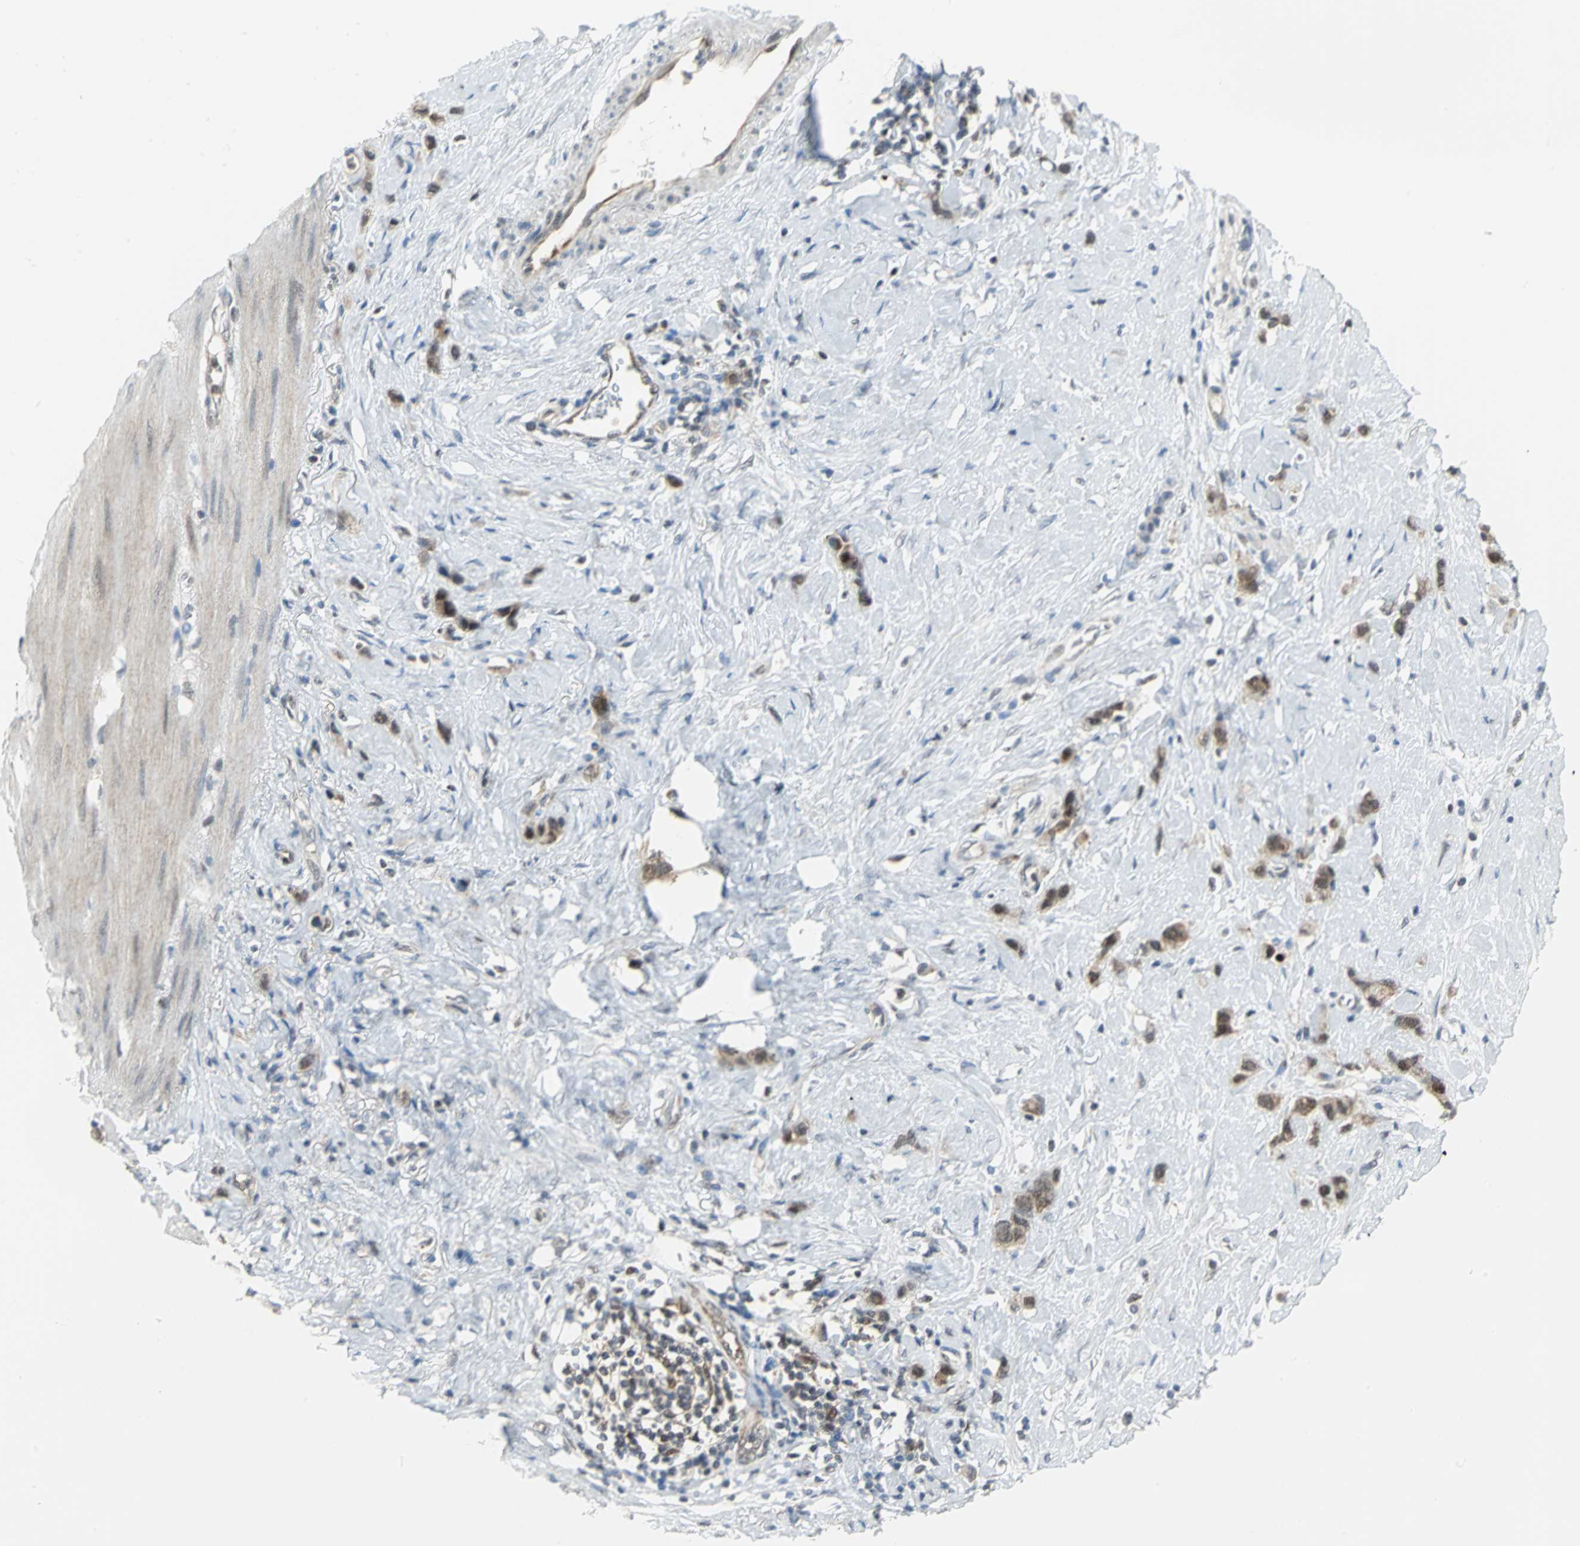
{"staining": {"intensity": "moderate", "quantity": ">75%", "location": "cytoplasmic/membranous"}, "tissue": "stomach cancer", "cell_type": "Tumor cells", "image_type": "cancer", "snomed": [{"axis": "morphology", "description": "Normal tissue, NOS"}, {"axis": "morphology", "description": "Adenocarcinoma, NOS"}, {"axis": "morphology", "description": "Adenocarcinoma, High grade"}, {"axis": "topography", "description": "Stomach, upper"}, {"axis": "topography", "description": "Stomach"}], "caption": "High-magnification brightfield microscopy of adenocarcinoma (stomach) stained with DAB (3,3'-diaminobenzidine) (brown) and counterstained with hematoxylin (blue). tumor cells exhibit moderate cytoplasmic/membranous positivity is identified in about>75% of cells. The staining was performed using DAB (3,3'-diaminobenzidine), with brown indicating positive protein expression. Nuclei are stained blue with hematoxylin.", "gene": "PSMA4", "patient": {"sex": "female", "age": 65}}